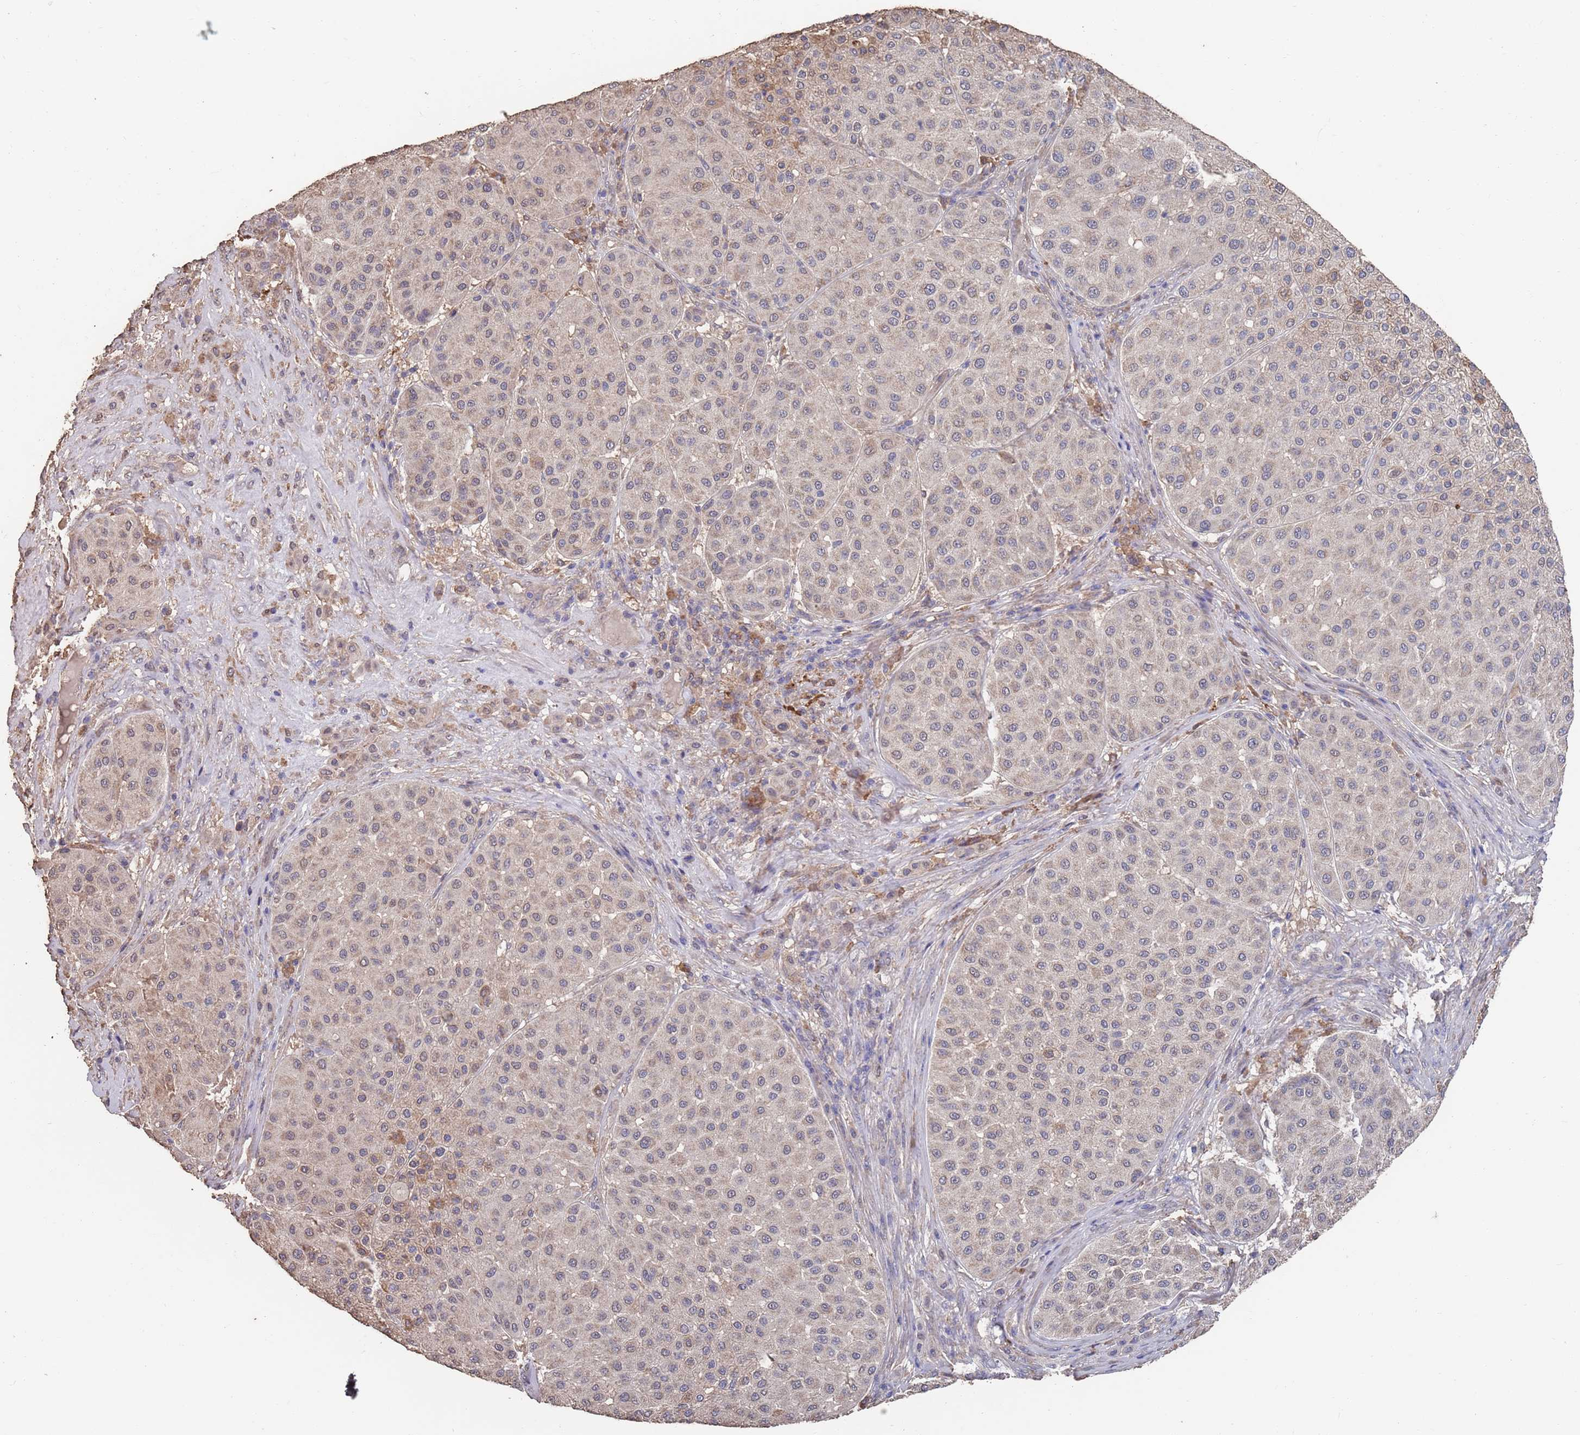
{"staining": {"intensity": "weak", "quantity": ">75%", "location": "cytoplasmic/membranous"}, "tissue": "melanoma", "cell_type": "Tumor cells", "image_type": "cancer", "snomed": [{"axis": "morphology", "description": "Malignant melanoma, Metastatic site"}, {"axis": "topography", "description": "Smooth muscle"}], "caption": "A low amount of weak cytoplasmic/membranous positivity is appreciated in about >75% of tumor cells in malignant melanoma (metastatic site) tissue. (DAB IHC with brightfield microscopy, high magnification).", "gene": "BTBD18", "patient": {"sex": "male", "age": 41}}